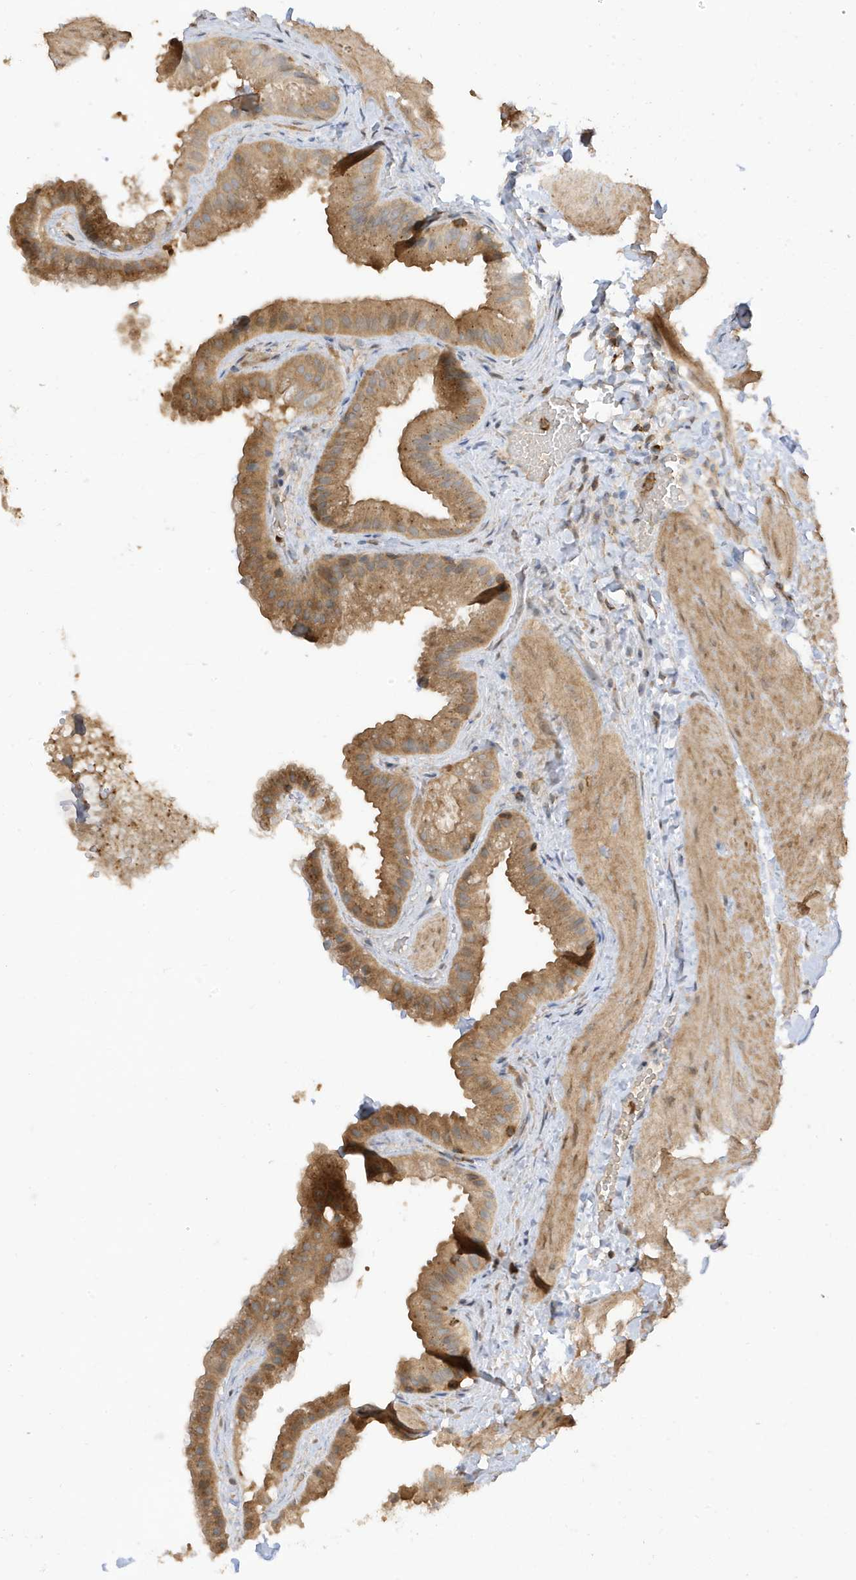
{"staining": {"intensity": "moderate", "quantity": ">75%", "location": "cytoplasmic/membranous"}, "tissue": "gallbladder", "cell_type": "Glandular cells", "image_type": "normal", "snomed": [{"axis": "morphology", "description": "Normal tissue, NOS"}, {"axis": "topography", "description": "Gallbladder"}], "caption": "This micrograph reveals IHC staining of normal gallbladder, with medium moderate cytoplasmic/membranous staining in about >75% of glandular cells.", "gene": "TAB3", "patient": {"sex": "male", "age": 55}}